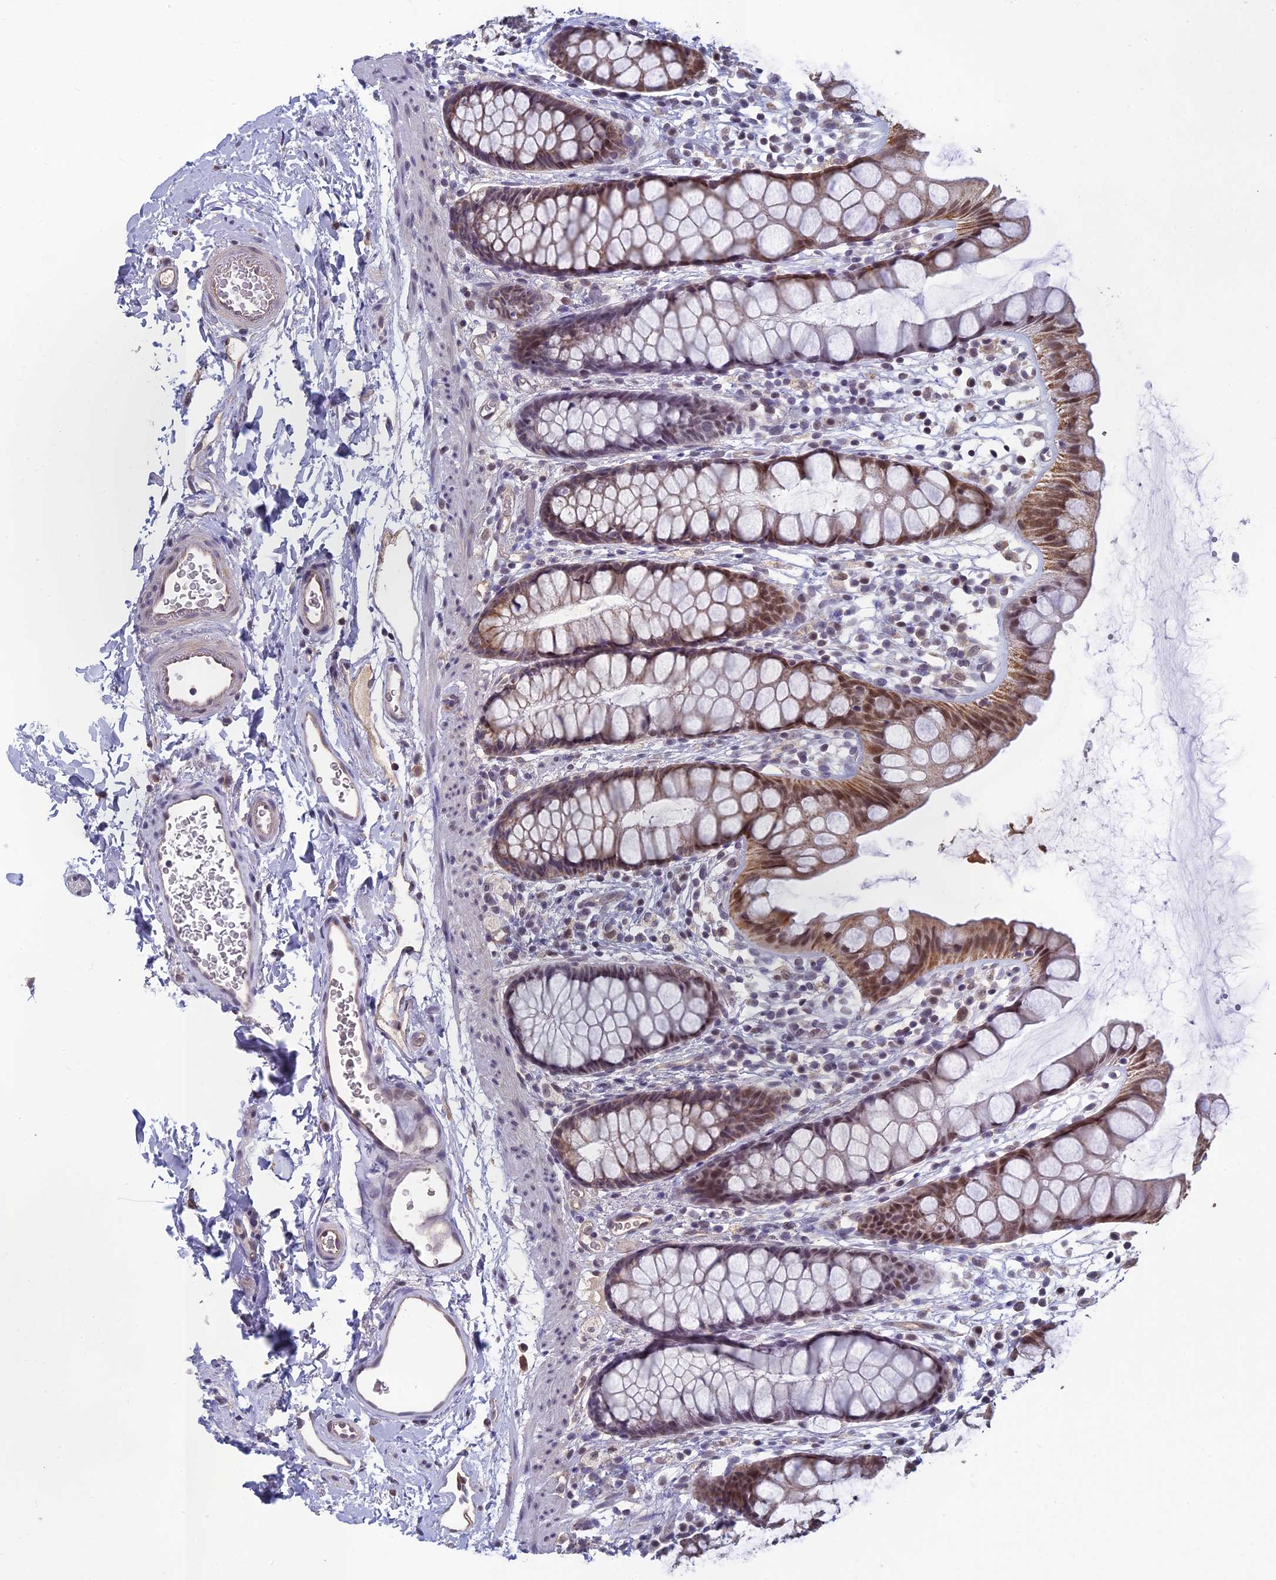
{"staining": {"intensity": "moderate", "quantity": ">75%", "location": "nuclear"}, "tissue": "rectum", "cell_type": "Glandular cells", "image_type": "normal", "snomed": [{"axis": "morphology", "description": "Normal tissue, NOS"}, {"axis": "topography", "description": "Rectum"}], "caption": "Moderate nuclear positivity for a protein is identified in about >75% of glandular cells of benign rectum using immunohistochemistry (IHC).", "gene": "MT", "patient": {"sex": "female", "age": 65}}